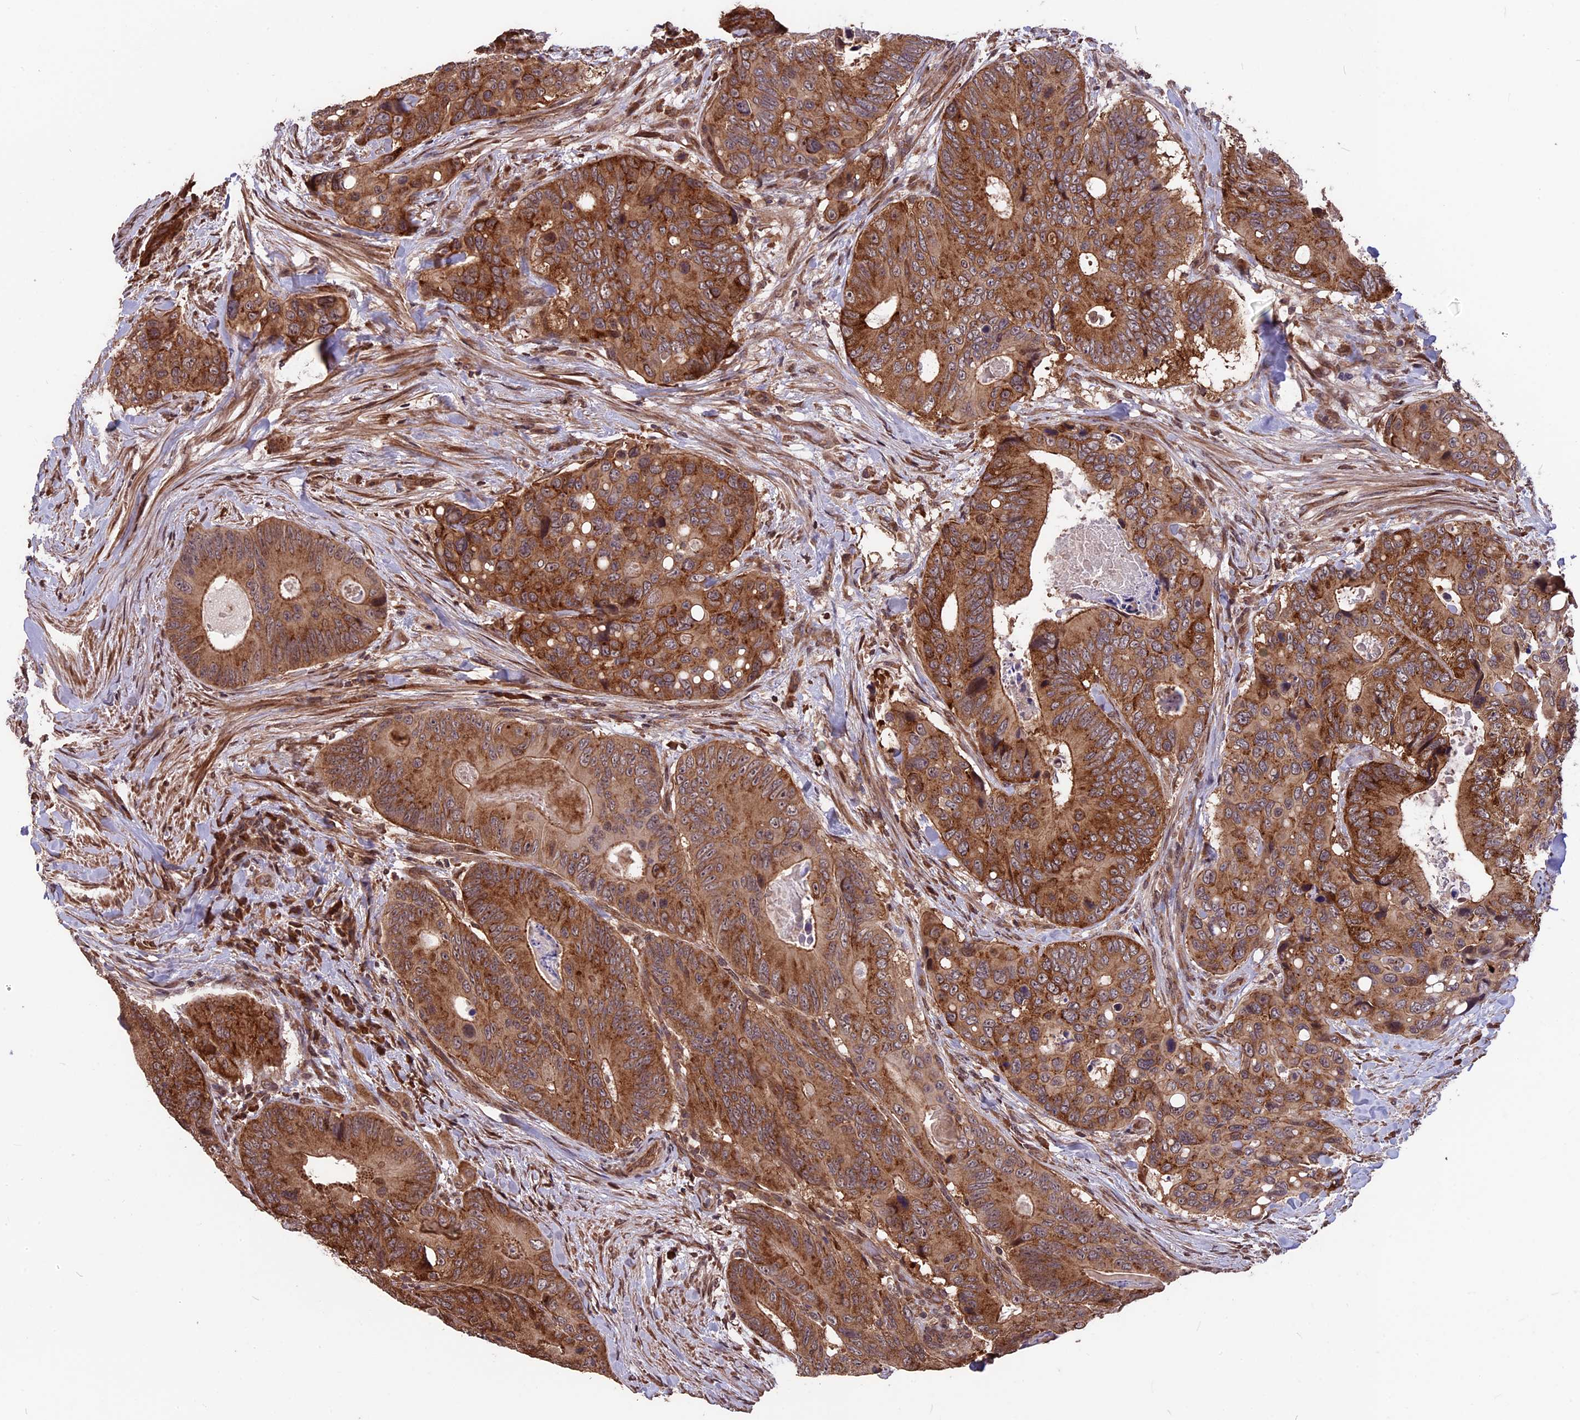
{"staining": {"intensity": "strong", "quantity": ">75%", "location": "cytoplasmic/membranous"}, "tissue": "colorectal cancer", "cell_type": "Tumor cells", "image_type": "cancer", "snomed": [{"axis": "morphology", "description": "Adenocarcinoma, NOS"}, {"axis": "topography", "description": "Colon"}], "caption": "A micrograph of human colorectal cancer stained for a protein reveals strong cytoplasmic/membranous brown staining in tumor cells.", "gene": "ZNF598", "patient": {"sex": "male", "age": 84}}